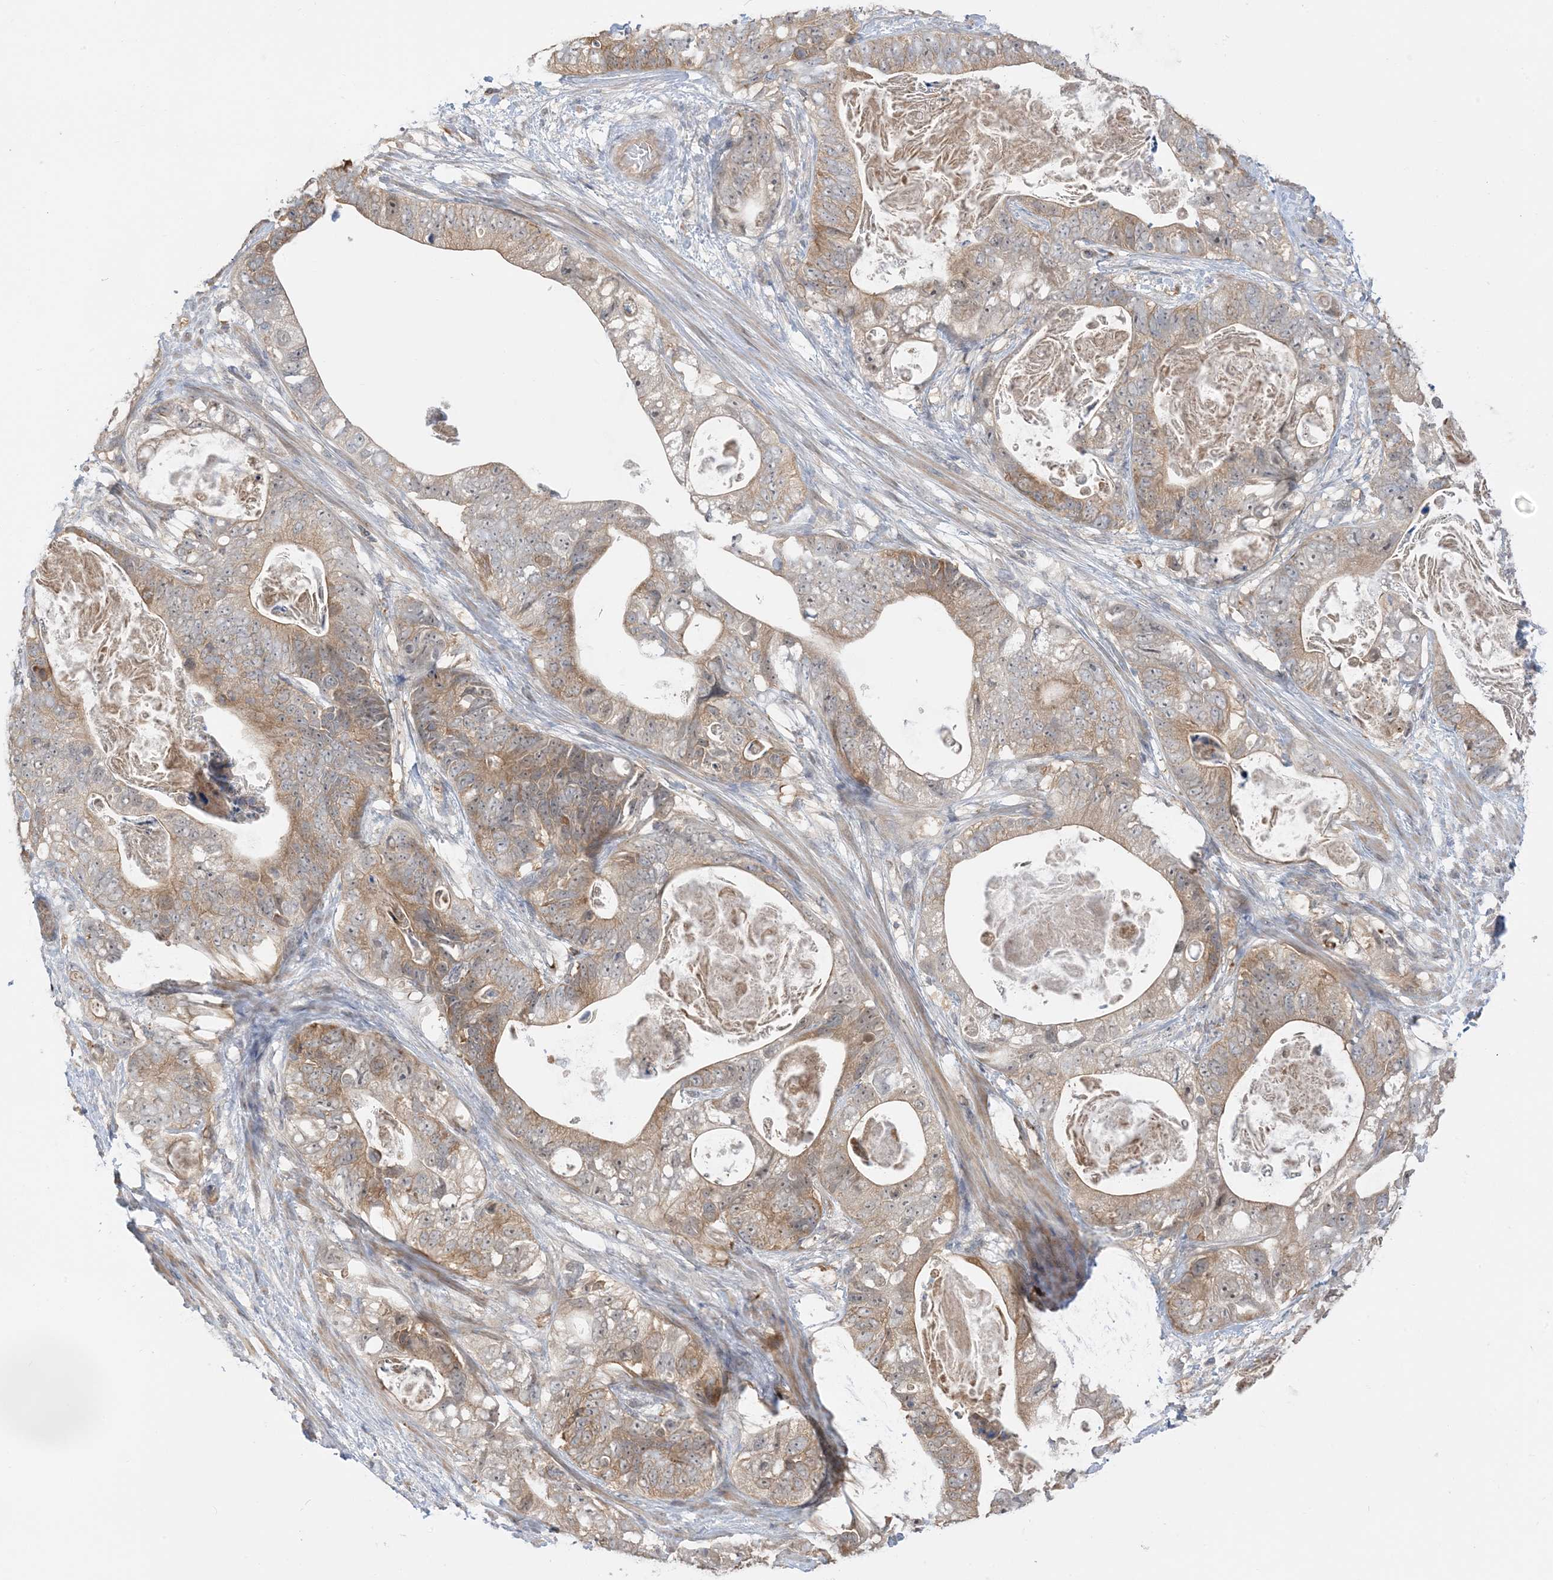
{"staining": {"intensity": "moderate", "quantity": "25%-75%", "location": "cytoplasmic/membranous"}, "tissue": "stomach cancer", "cell_type": "Tumor cells", "image_type": "cancer", "snomed": [{"axis": "morphology", "description": "Normal tissue, NOS"}, {"axis": "morphology", "description": "Adenocarcinoma, NOS"}, {"axis": "topography", "description": "Stomach"}], "caption": "Human stomach adenocarcinoma stained with a brown dye demonstrates moderate cytoplasmic/membranous positive positivity in about 25%-75% of tumor cells.", "gene": "WDR26", "patient": {"sex": "female", "age": 89}}